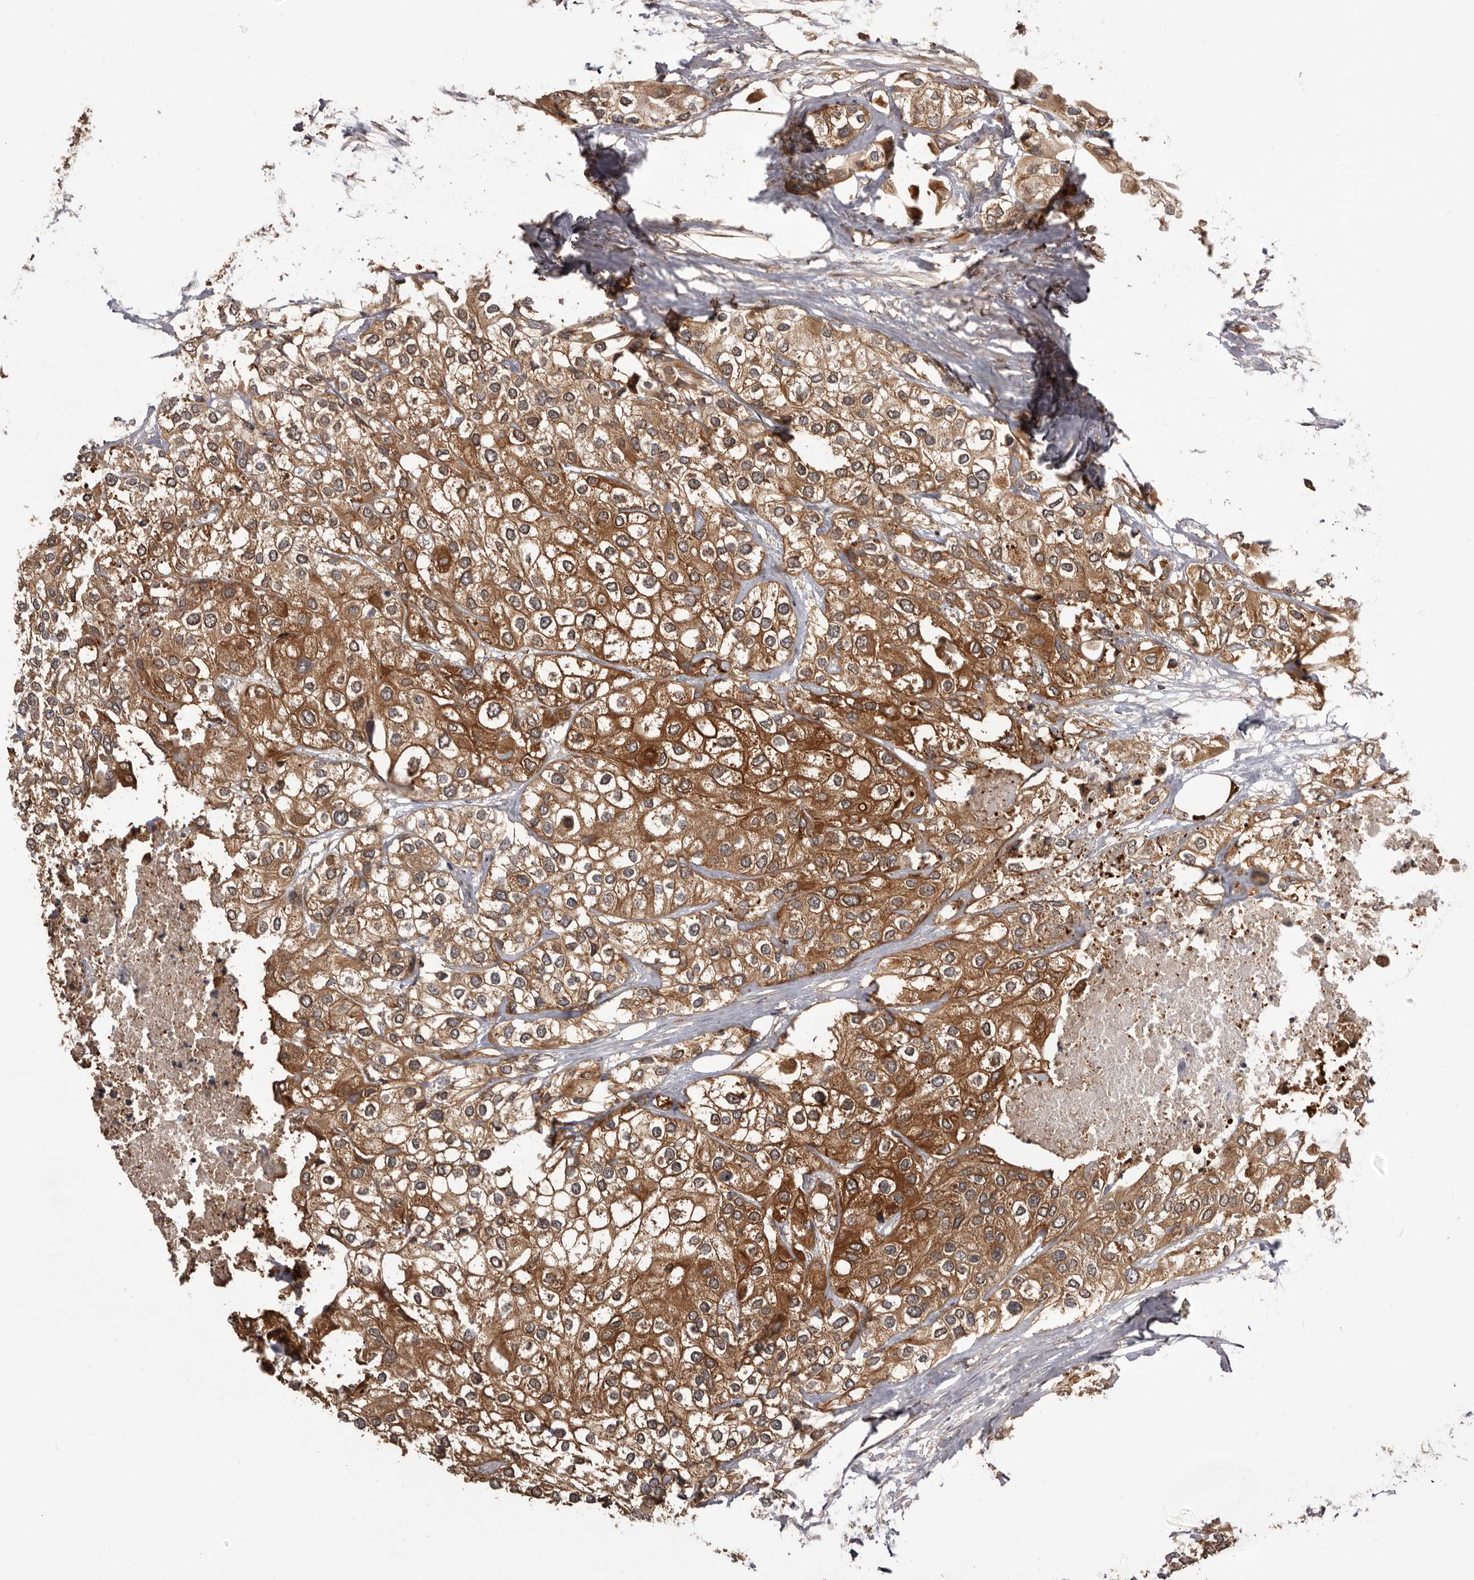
{"staining": {"intensity": "moderate", "quantity": ">75%", "location": "cytoplasmic/membranous"}, "tissue": "urothelial cancer", "cell_type": "Tumor cells", "image_type": "cancer", "snomed": [{"axis": "morphology", "description": "Urothelial carcinoma, High grade"}, {"axis": "topography", "description": "Urinary bladder"}], "caption": "Immunohistochemistry photomicrograph of neoplastic tissue: human urothelial carcinoma (high-grade) stained using immunohistochemistry shows medium levels of moderate protein expression localized specifically in the cytoplasmic/membranous of tumor cells, appearing as a cytoplasmic/membranous brown color.", "gene": "SLC22A3", "patient": {"sex": "male", "age": 64}}